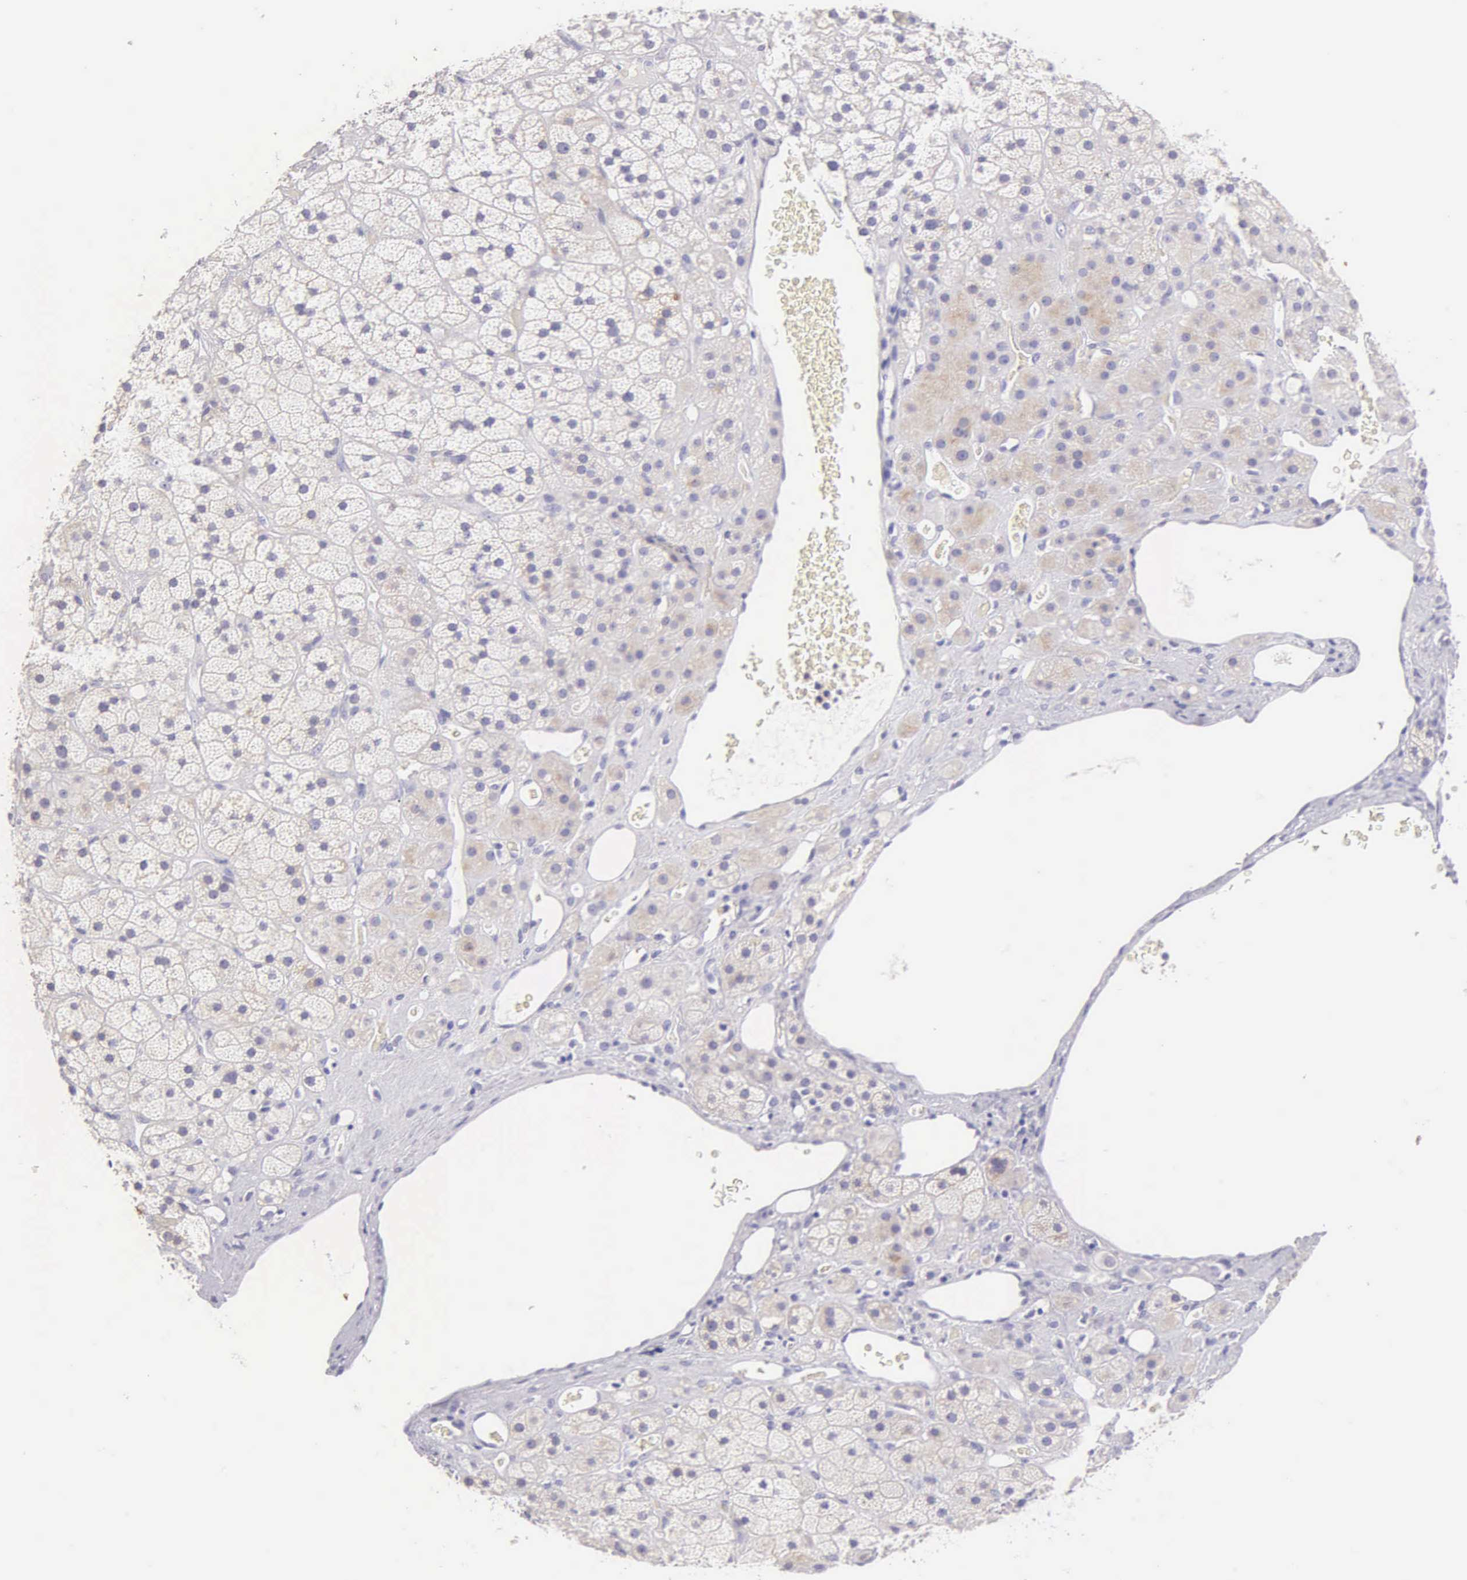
{"staining": {"intensity": "negative", "quantity": "none", "location": "none"}, "tissue": "adrenal gland", "cell_type": "Glandular cells", "image_type": "normal", "snomed": [{"axis": "morphology", "description": "Normal tissue, NOS"}, {"axis": "topography", "description": "Adrenal gland"}], "caption": "An image of human adrenal gland is negative for staining in glandular cells. The staining is performed using DAB (3,3'-diaminobenzidine) brown chromogen with nuclei counter-stained in using hematoxylin.", "gene": "KRT14", "patient": {"sex": "male", "age": 57}}